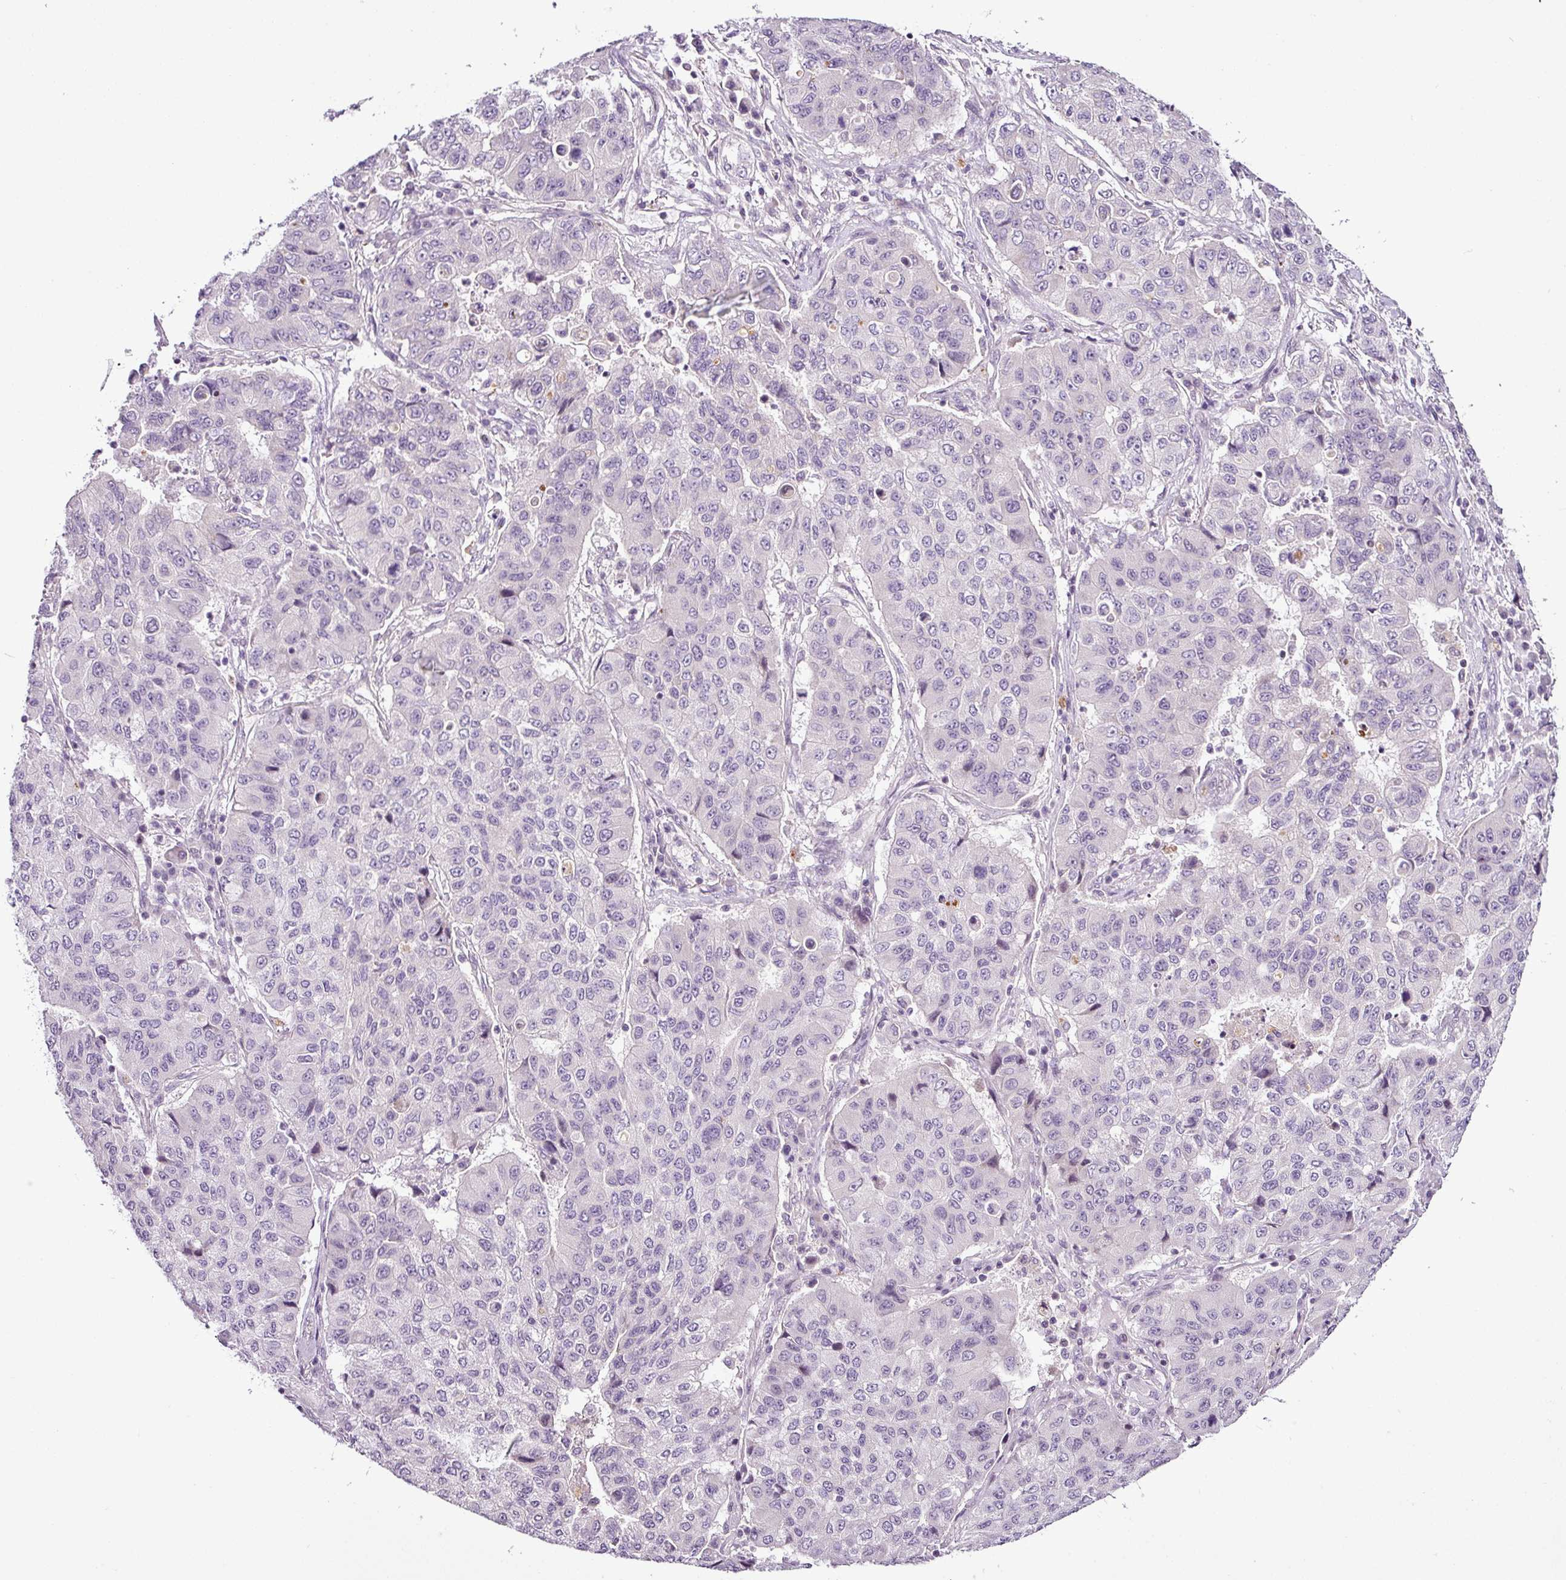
{"staining": {"intensity": "negative", "quantity": "none", "location": "none"}, "tissue": "lung cancer", "cell_type": "Tumor cells", "image_type": "cancer", "snomed": [{"axis": "morphology", "description": "Squamous cell carcinoma, NOS"}, {"axis": "topography", "description": "Lung"}], "caption": "Tumor cells show no significant staining in lung squamous cell carcinoma.", "gene": "TEX30", "patient": {"sex": "male", "age": 74}}